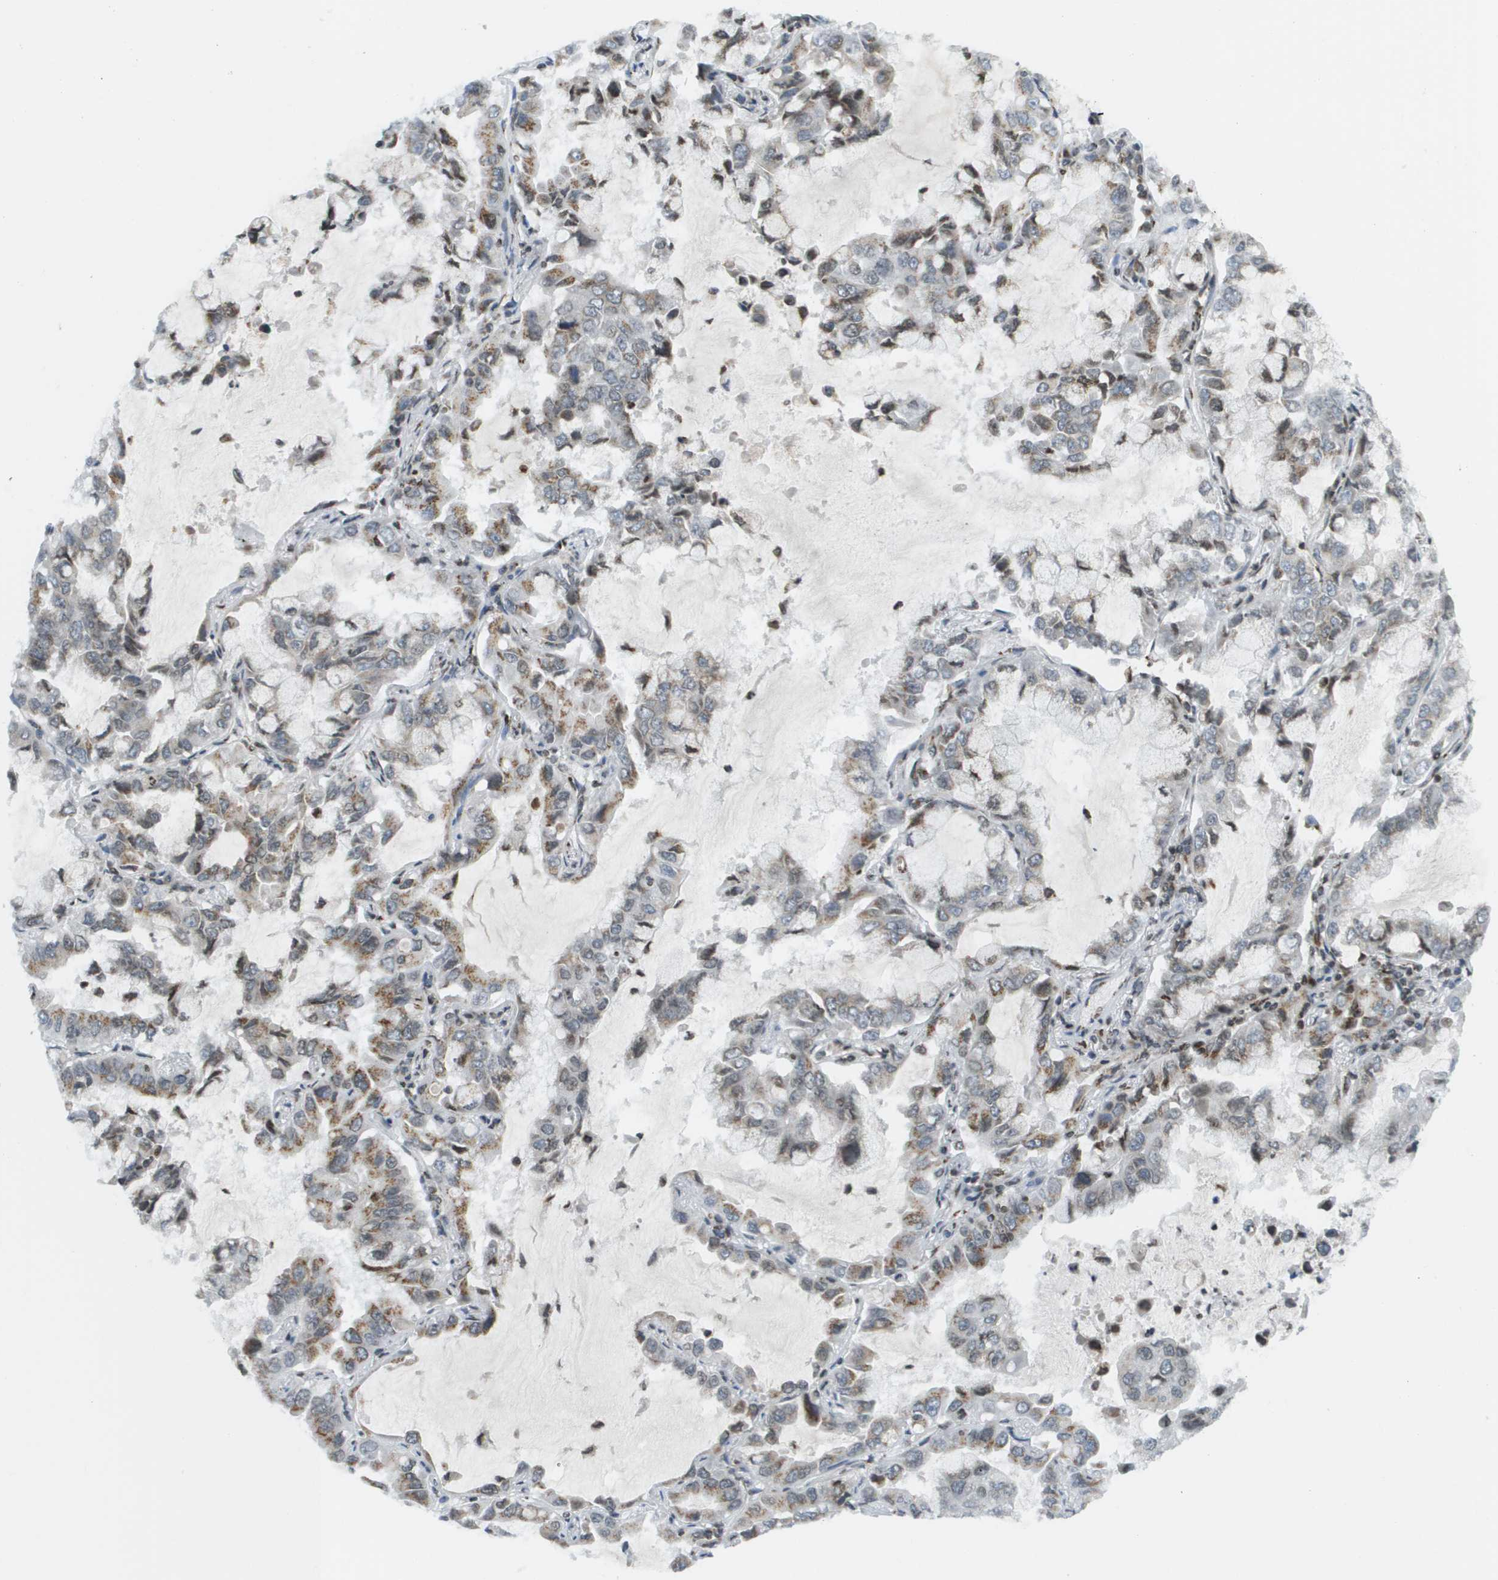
{"staining": {"intensity": "moderate", "quantity": "25%-75%", "location": "cytoplasmic/membranous"}, "tissue": "lung cancer", "cell_type": "Tumor cells", "image_type": "cancer", "snomed": [{"axis": "morphology", "description": "Adenocarcinoma, NOS"}, {"axis": "topography", "description": "Lung"}], "caption": "Immunohistochemical staining of human adenocarcinoma (lung) displays medium levels of moderate cytoplasmic/membranous protein positivity in approximately 25%-75% of tumor cells.", "gene": "EVC", "patient": {"sex": "male", "age": 64}}